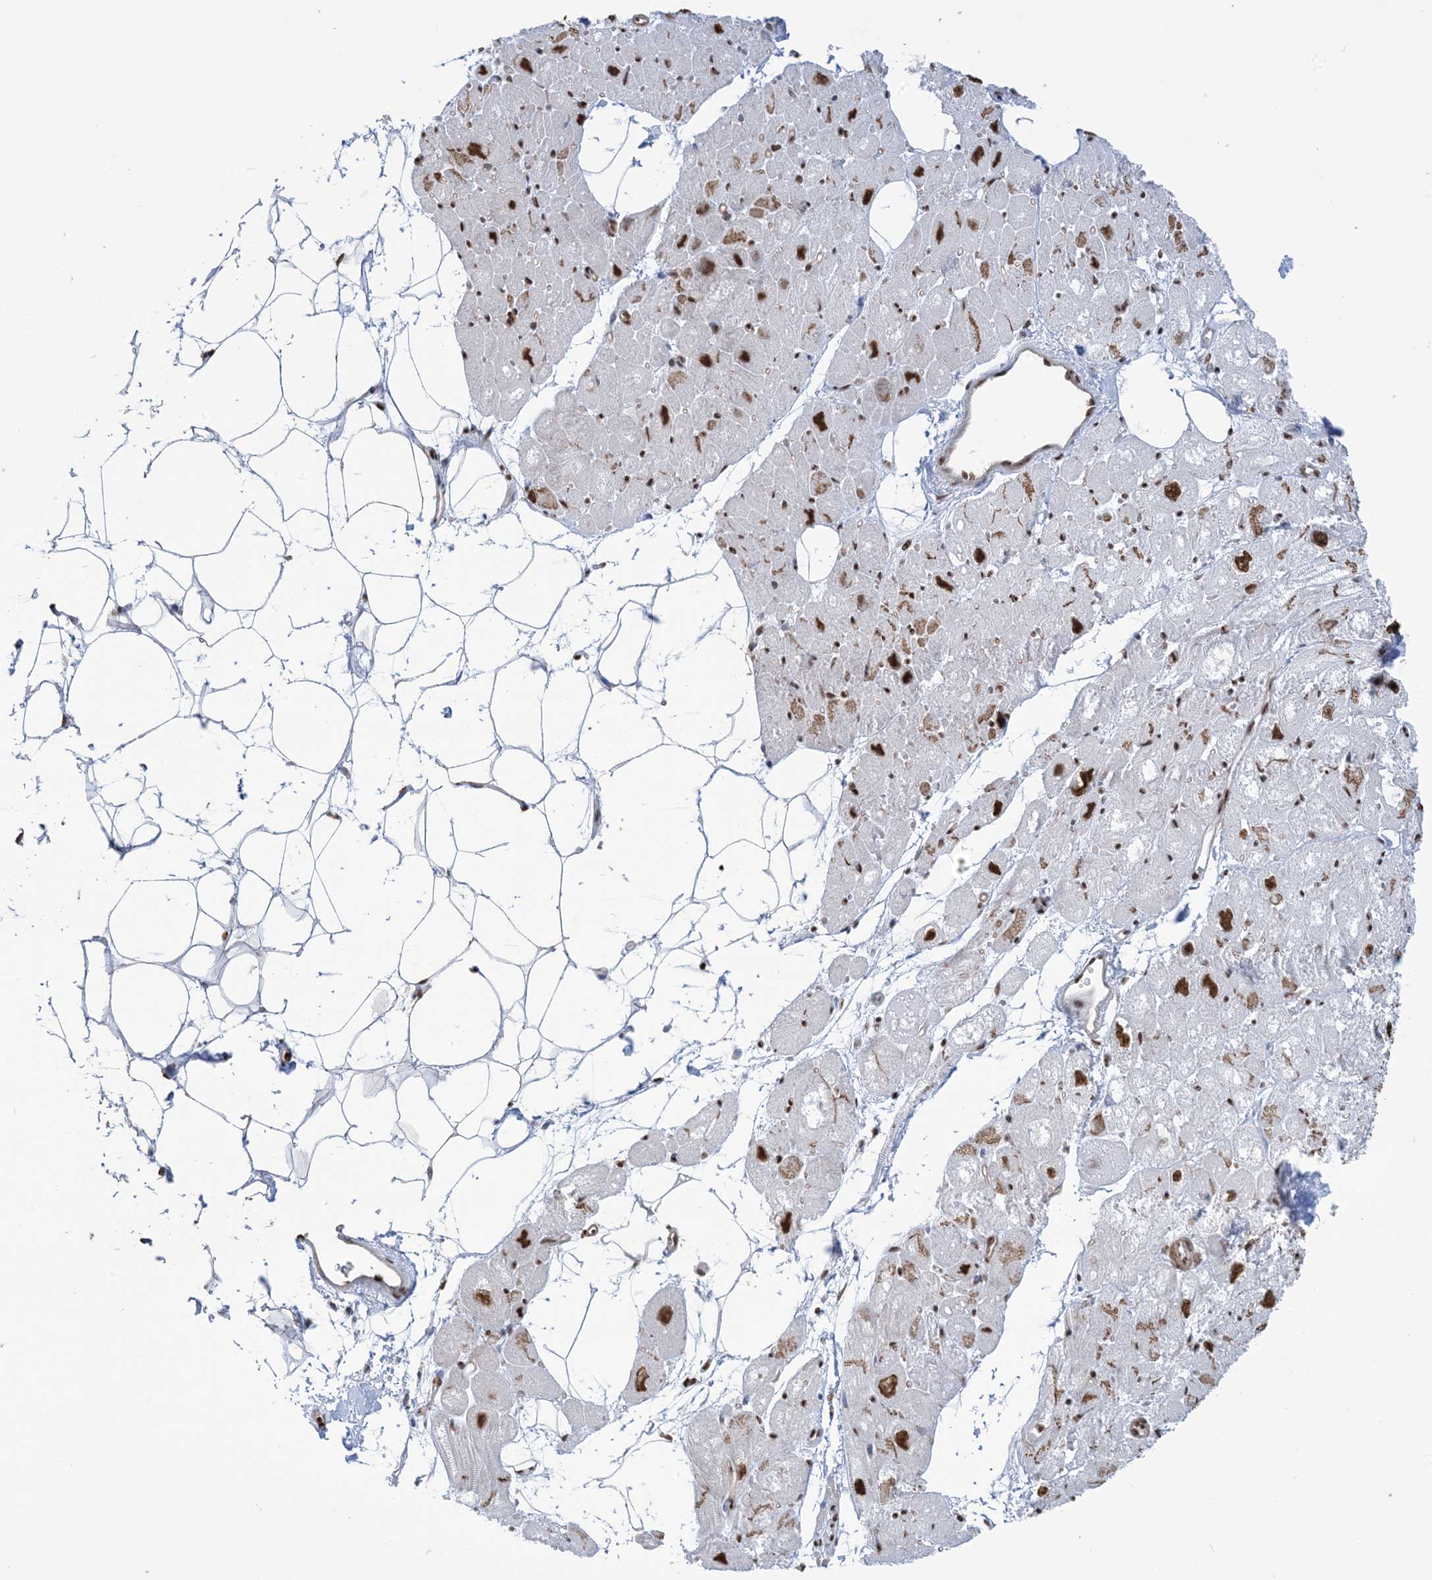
{"staining": {"intensity": "moderate", "quantity": "25%-75%", "location": "cytoplasmic/membranous,nuclear"}, "tissue": "heart muscle", "cell_type": "Cardiomyocytes", "image_type": "normal", "snomed": [{"axis": "morphology", "description": "Normal tissue, NOS"}, {"axis": "topography", "description": "Heart"}], "caption": "DAB (3,3'-diaminobenzidine) immunohistochemical staining of unremarkable human heart muscle demonstrates moderate cytoplasmic/membranous,nuclear protein expression in about 25%-75% of cardiomyocytes.", "gene": "ZNF792", "patient": {"sex": "male", "age": 50}}